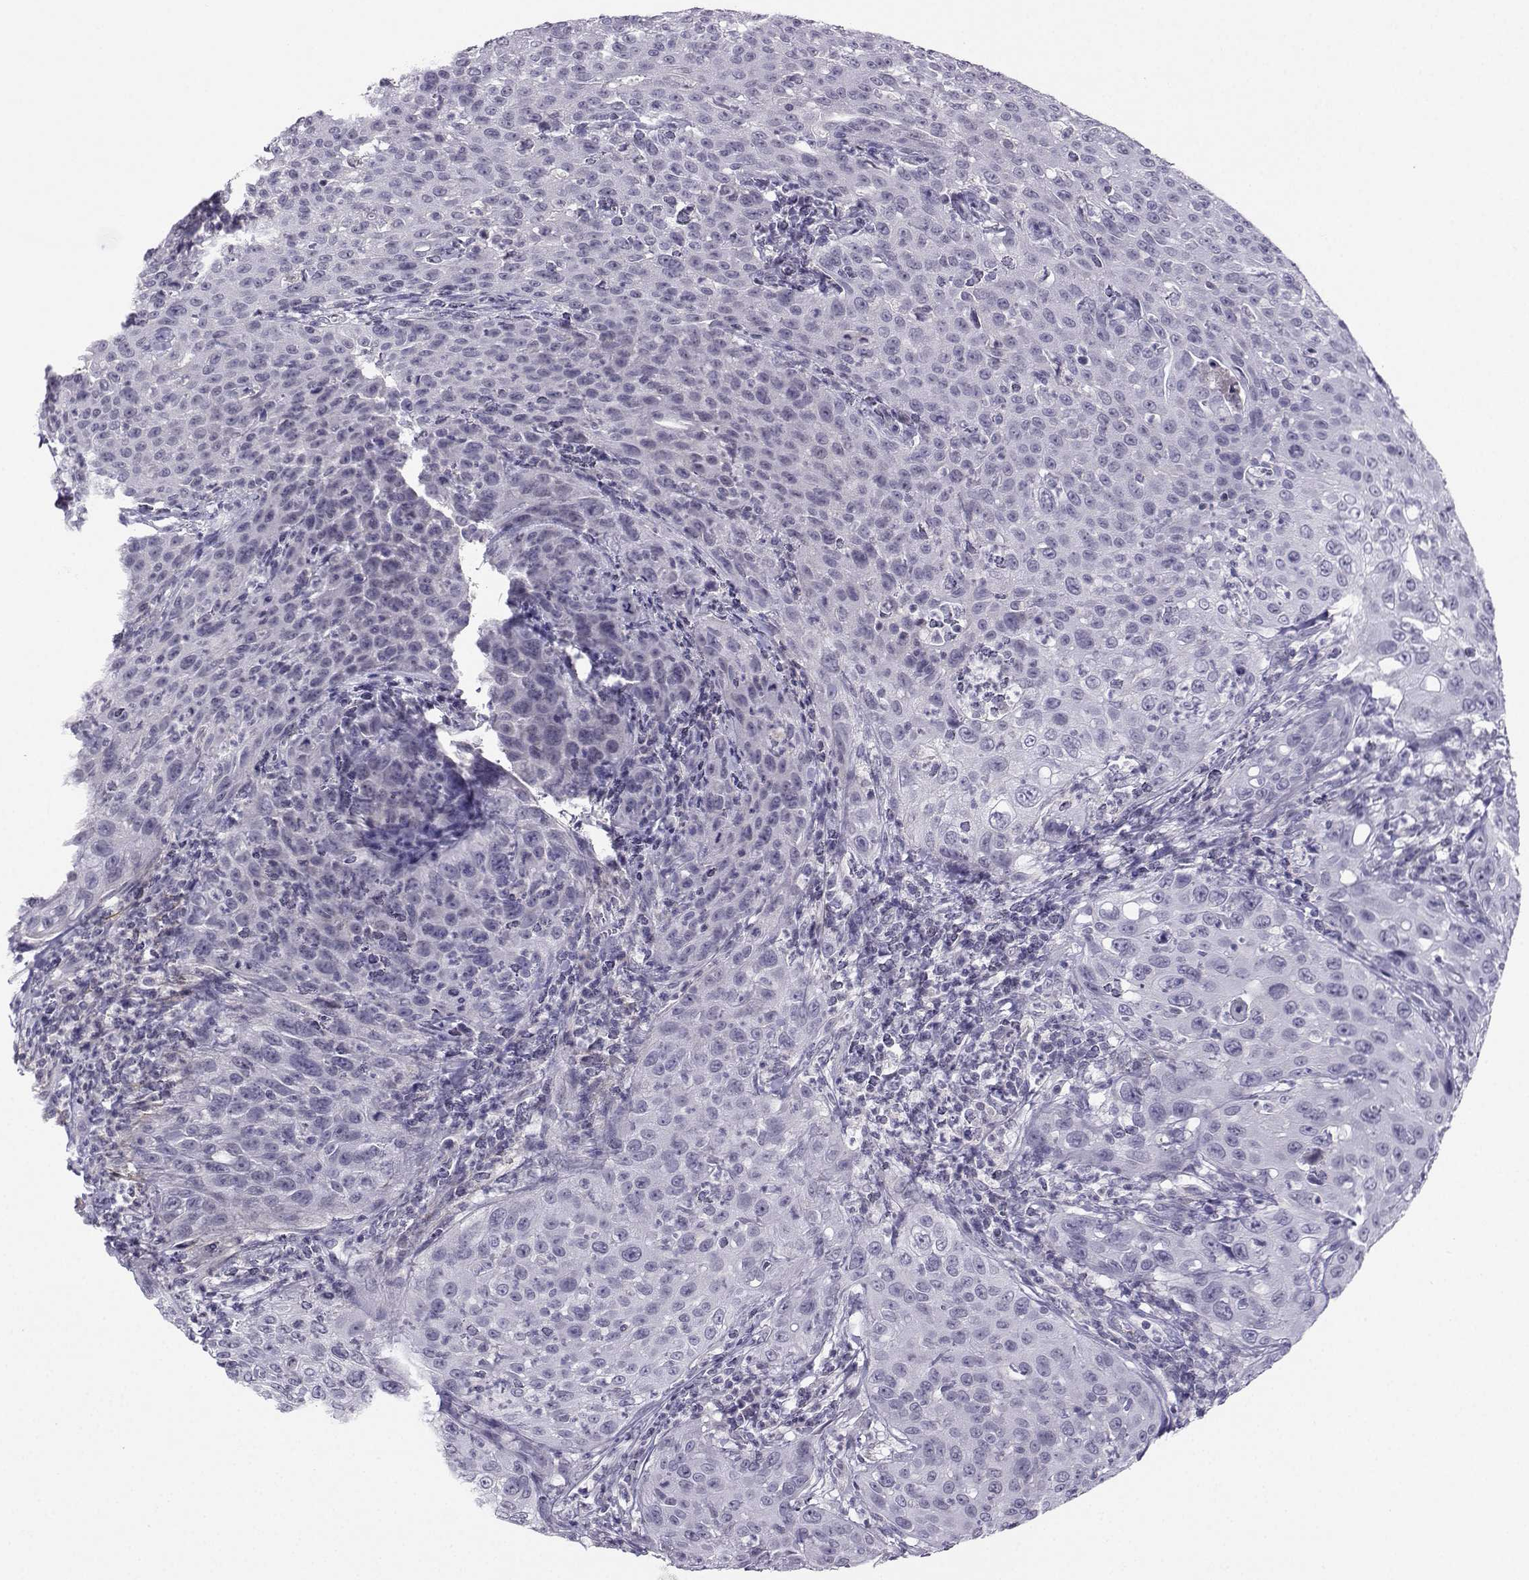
{"staining": {"intensity": "negative", "quantity": "none", "location": "none"}, "tissue": "cervical cancer", "cell_type": "Tumor cells", "image_type": "cancer", "snomed": [{"axis": "morphology", "description": "Squamous cell carcinoma, NOS"}, {"axis": "topography", "description": "Cervix"}], "caption": "Histopathology image shows no significant protein staining in tumor cells of squamous cell carcinoma (cervical).", "gene": "LHX1", "patient": {"sex": "female", "age": 26}}